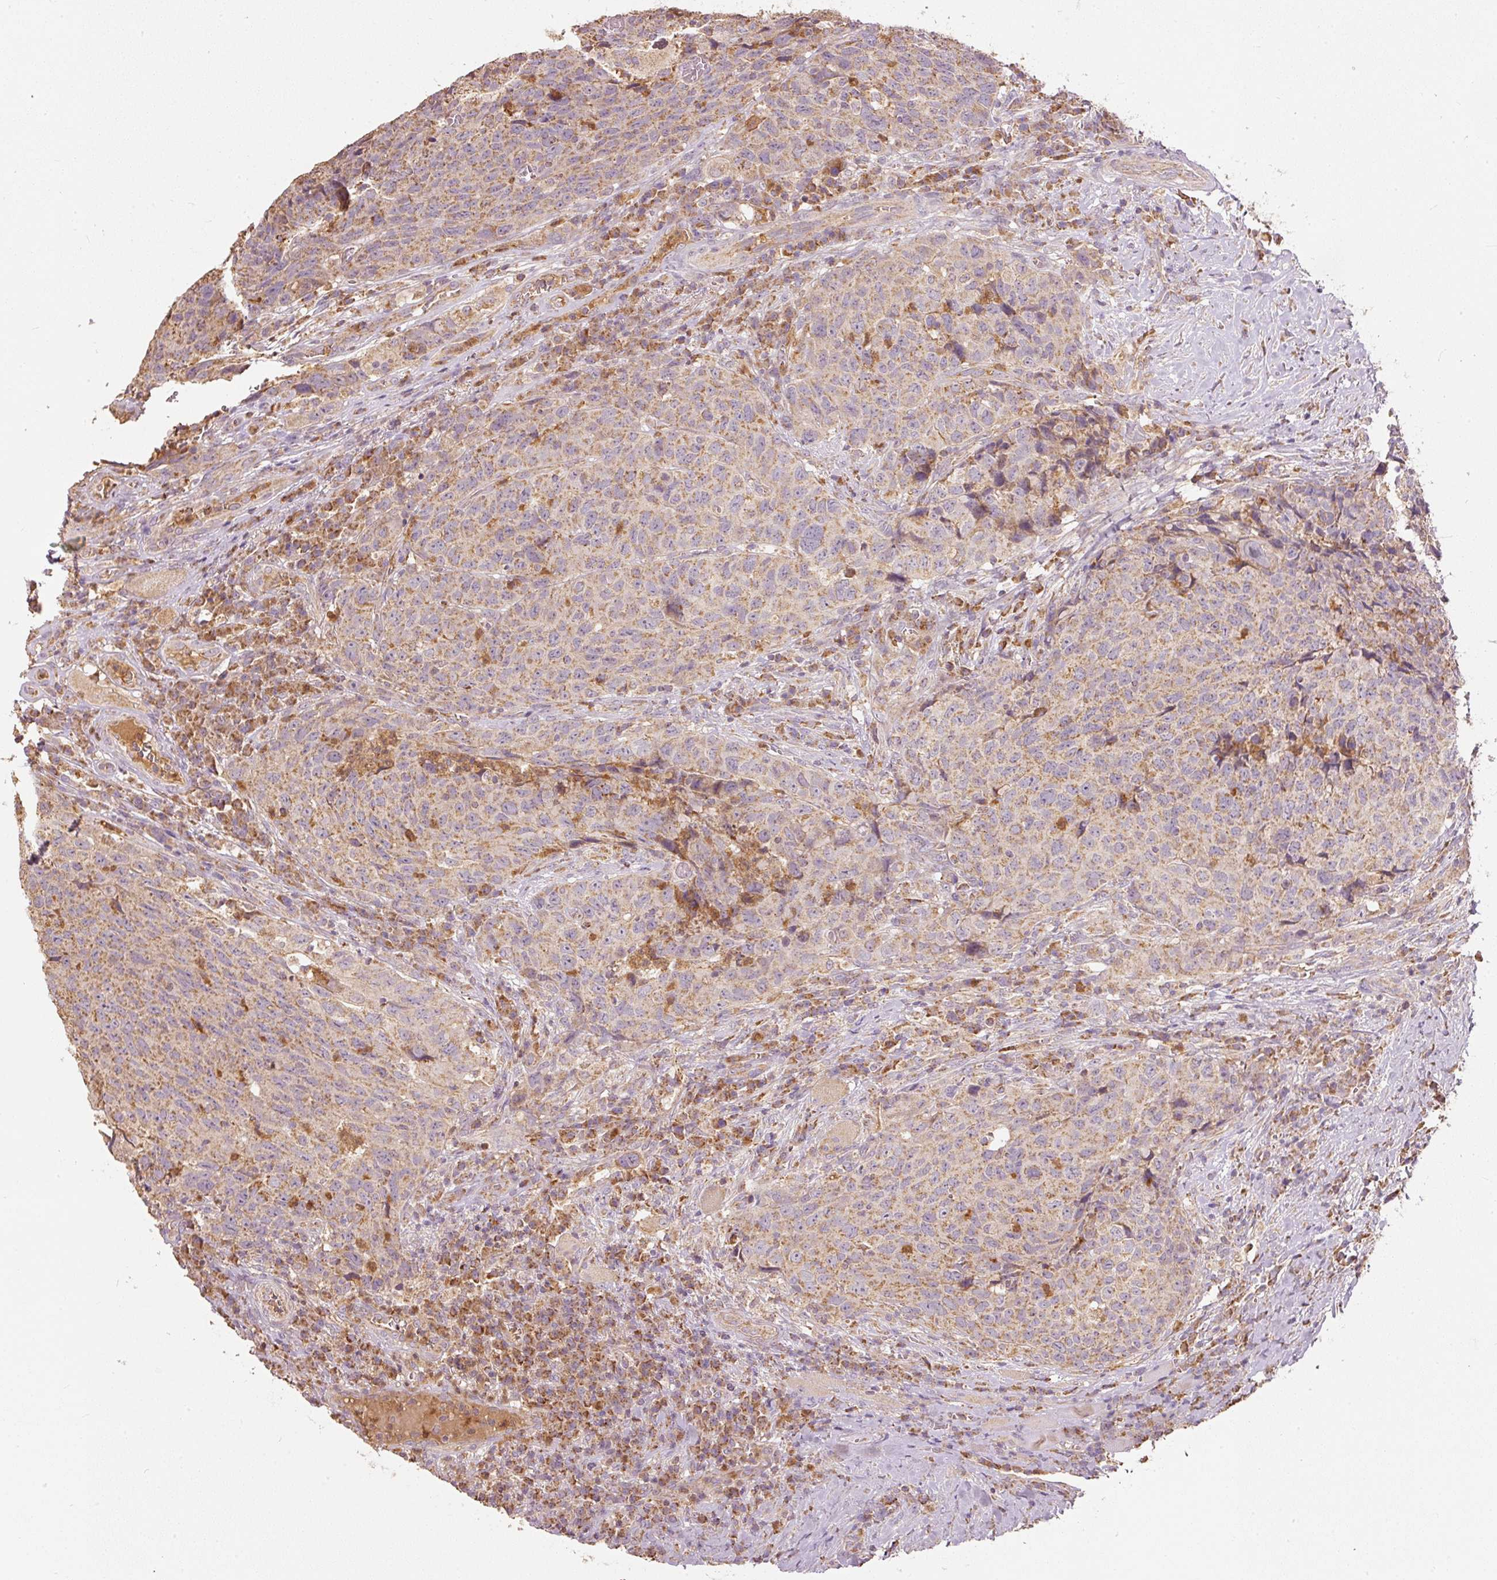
{"staining": {"intensity": "moderate", "quantity": ">75%", "location": "cytoplasmic/membranous"}, "tissue": "head and neck cancer", "cell_type": "Tumor cells", "image_type": "cancer", "snomed": [{"axis": "morphology", "description": "Squamous cell carcinoma, NOS"}, {"axis": "topography", "description": "Head-Neck"}], "caption": "Human head and neck cancer (squamous cell carcinoma) stained with a brown dye demonstrates moderate cytoplasmic/membranous positive positivity in about >75% of tumor cells.", "gene": "PSENEN", "patient": {"sex": "male", "age": 66}}